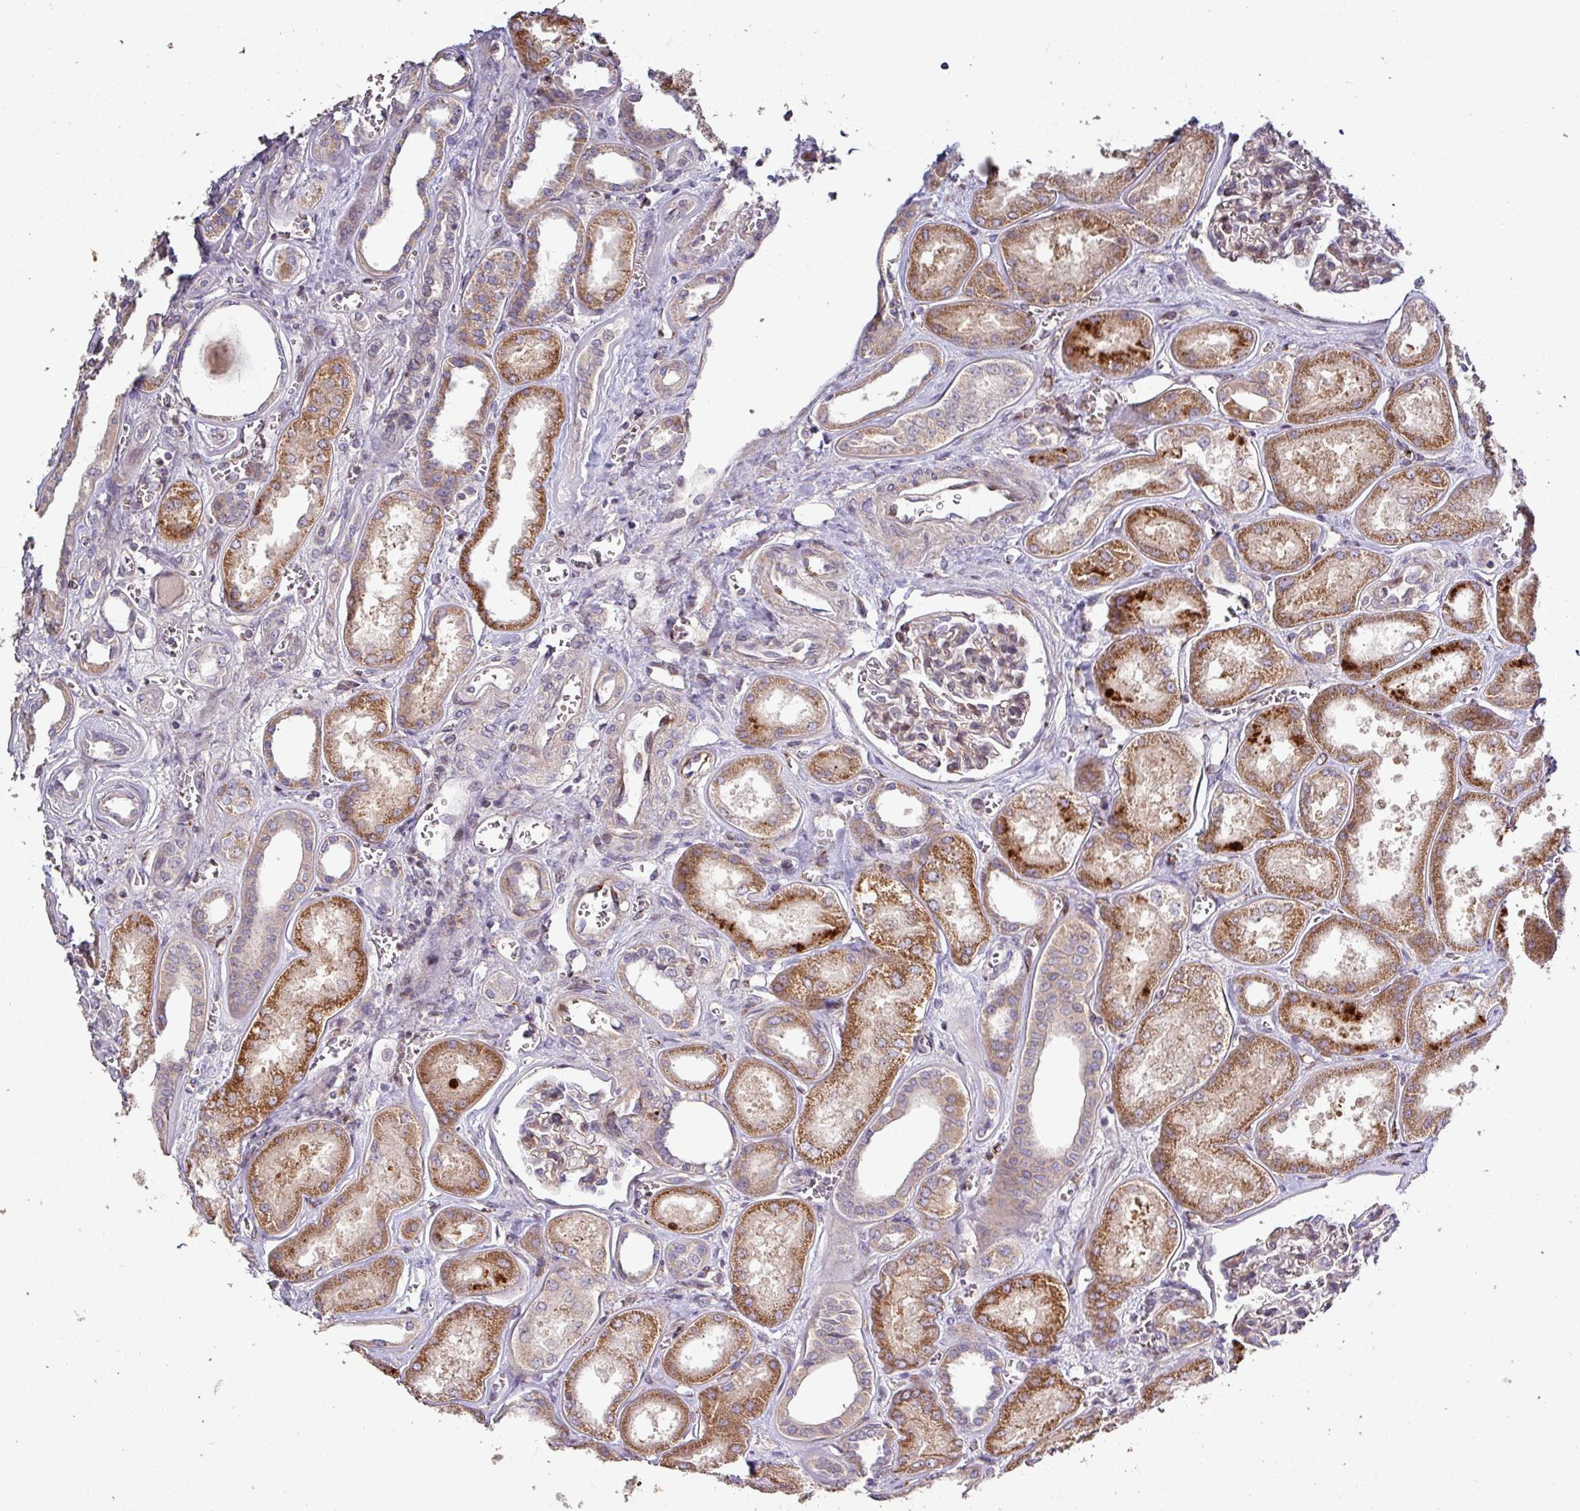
{"staining": {"intensity": "moderate", "quantity": "<25%", "location": "cytoplasmic/membranous"}, "tissue": "kidney", "cell_type": "Cells in glomeruli", "image_type": "normal", "snomed": [{"axis": "morphology", "description": "Normal tissue, NOS"}, {"axis": "morphology", "description": "Adenocarcinoma, NOS"}, {"axis": "topography", "description": "Kidney"}], "caption": "An immunohistochemistry (IHC) image of benign tissue is shown. Protein staining in brown highlights moderate cytoplasmic/membranous positivity in kidney within cells in glomeruli.", "gene": "RPL23A", "patient": {"sex": "female", "age": 68}}